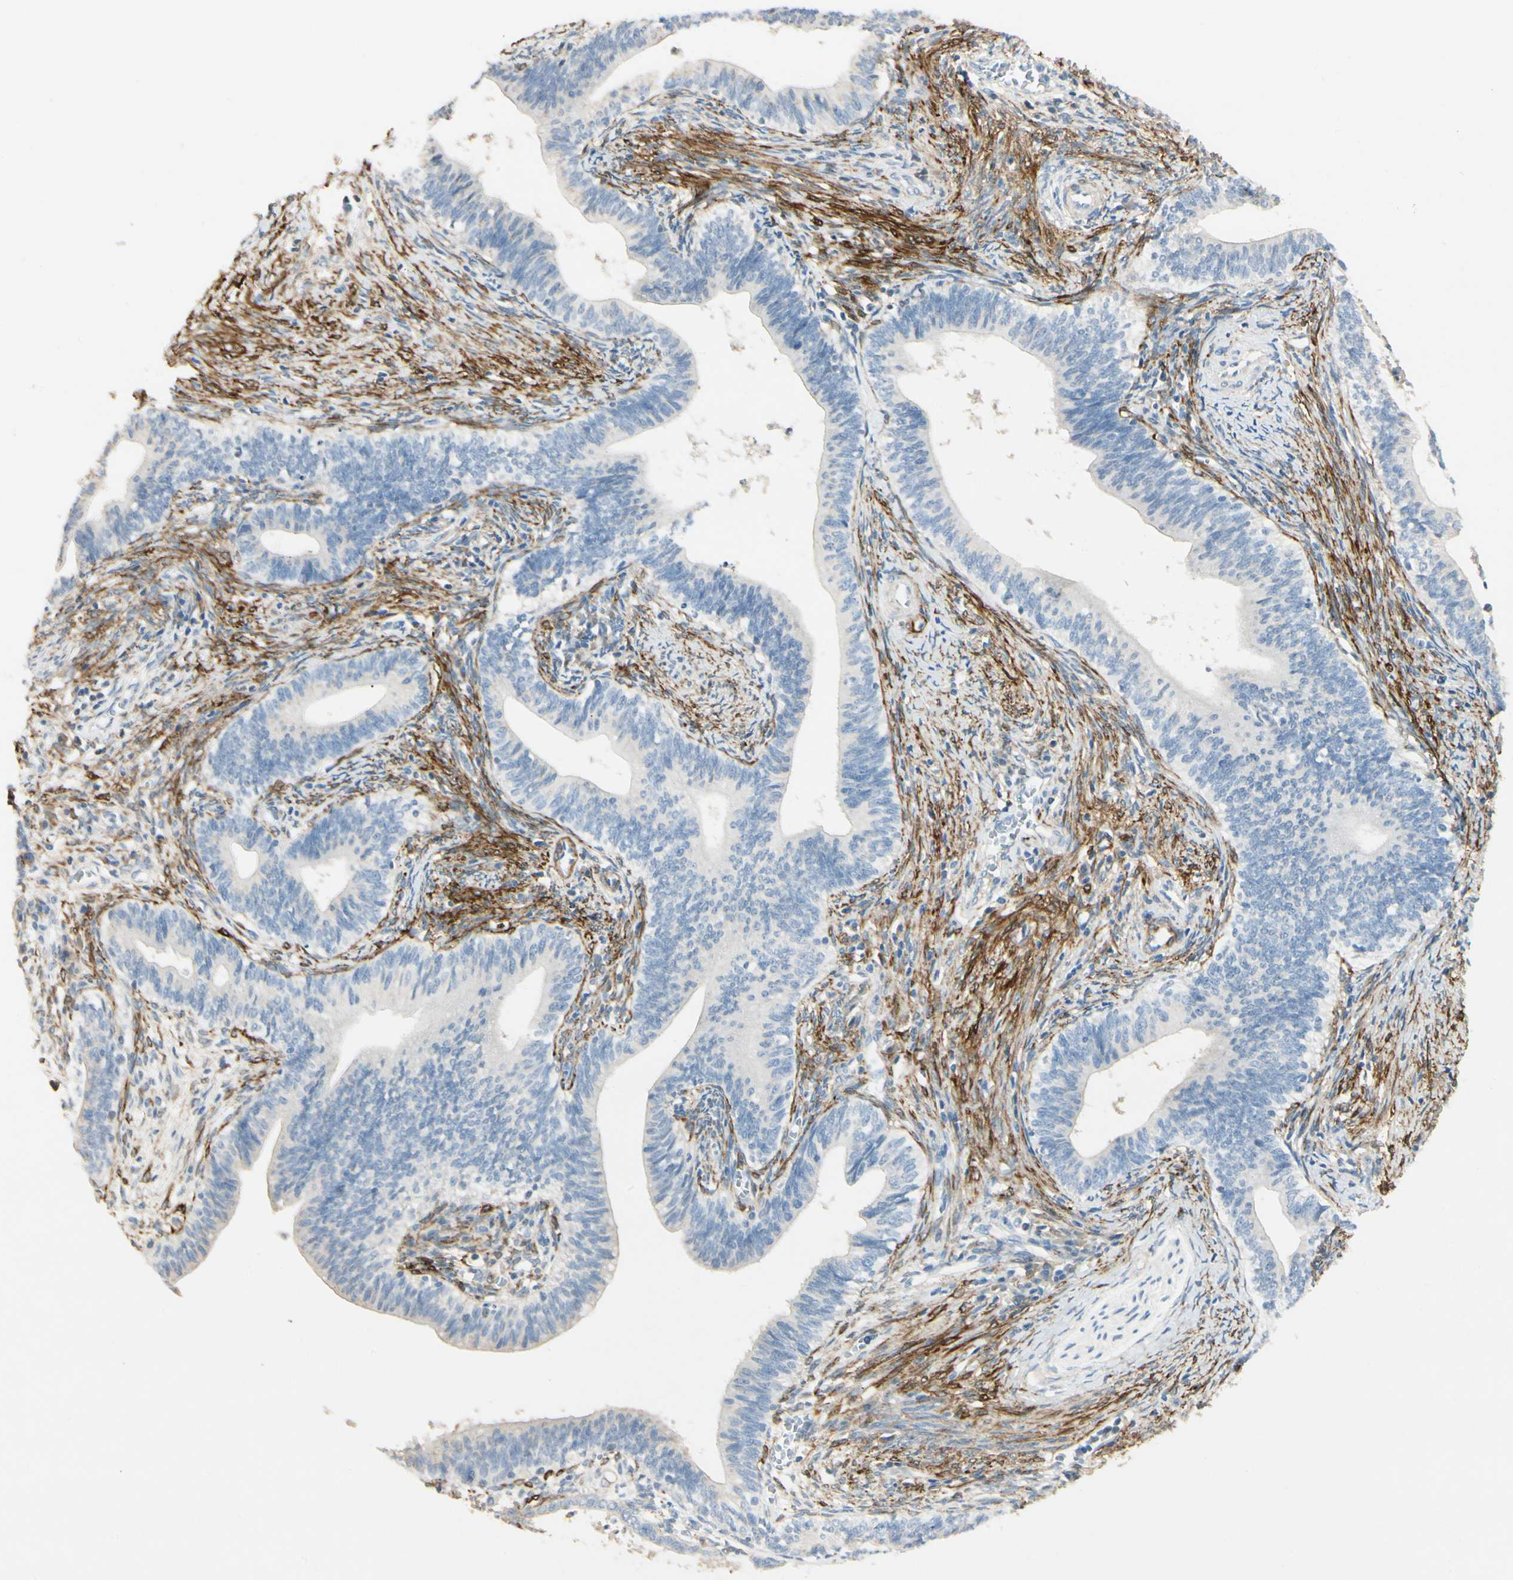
{"staining": {"intensity": "negative", "quantity": "none", "location": "none"}, "tissue": "cervical cancer", "cell_type": "Tumor cells", "image_type": "cancer", "snomed": [{"axis": "morphology", "description": "Adenocarcinoma, NOS"}, {"axis": "topography", "description": "Cervix"}], "caption": "Human adenocarcinoma (cervical) stained for a protein using immunohistochemistry (IHC) demonstrates no expression in tumor cells.", "gene": "AMPH", "patient": {"sex": "female", "age": 44}}